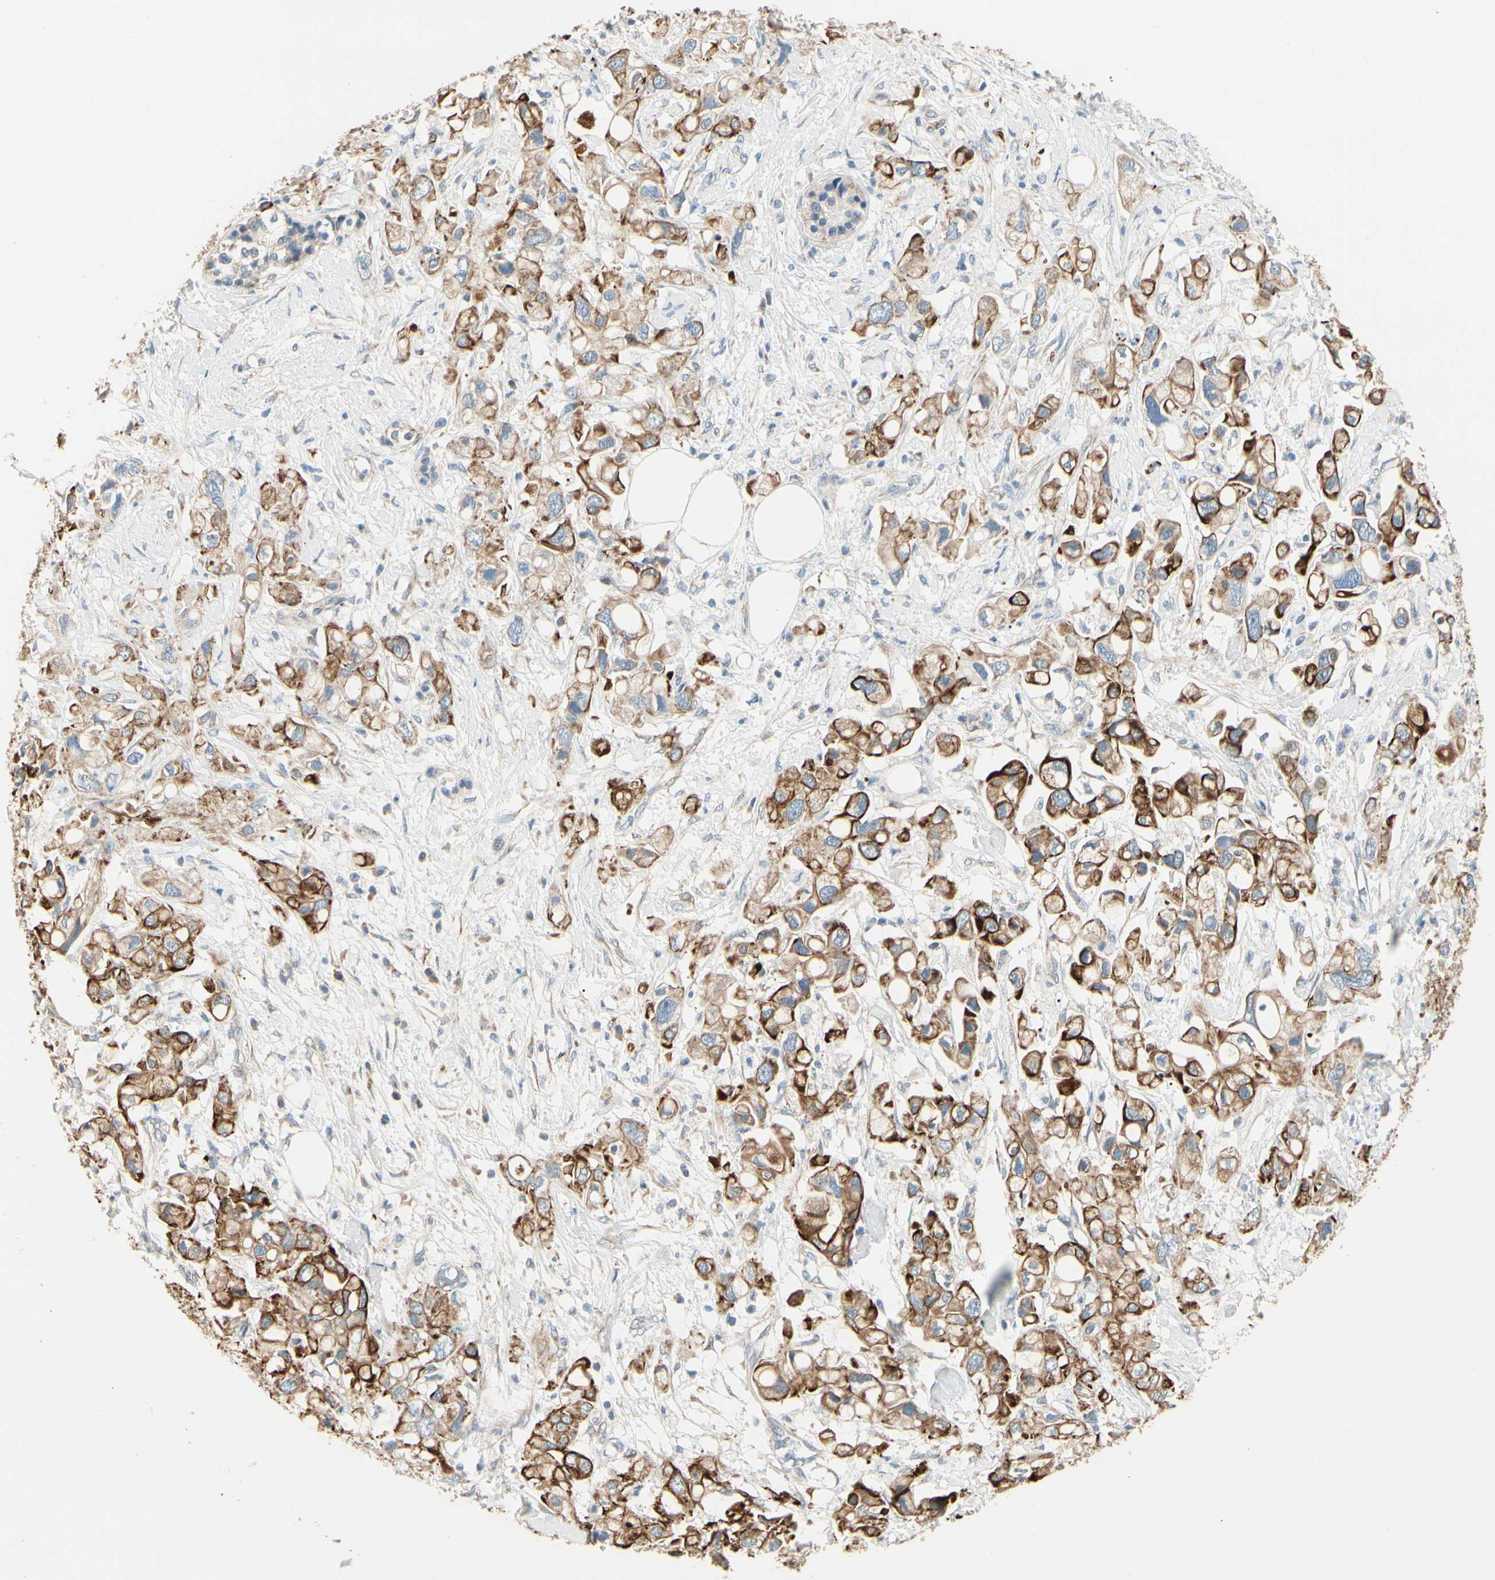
{"staining": {"intensity": "strong", "quantity": ">75%", "location": "cytoplasmic/membranous"}, "tissue": "pancreatic cancer", "cell_type": "Tumor cells", "image_type": "cancer", "snomed": [{"axis": "morphology", "description": "Adenocarcinoma, NOS"}, {"axis": "topography", "description": "Pancreas"}], "caption": "High-power microscopy captured an immunohistochemistry image of pancreatic adenocarcinoma, revealing strong cytoplasmic/membranous positivity in approximately >75% of tumor cells. The staining was performed using DAB, with brown indicating positive protein expression. Nuclei are stained blue with hematoxylin.", "gene": "DUSP12", "patient": {"sex": "female", "age": 56}}